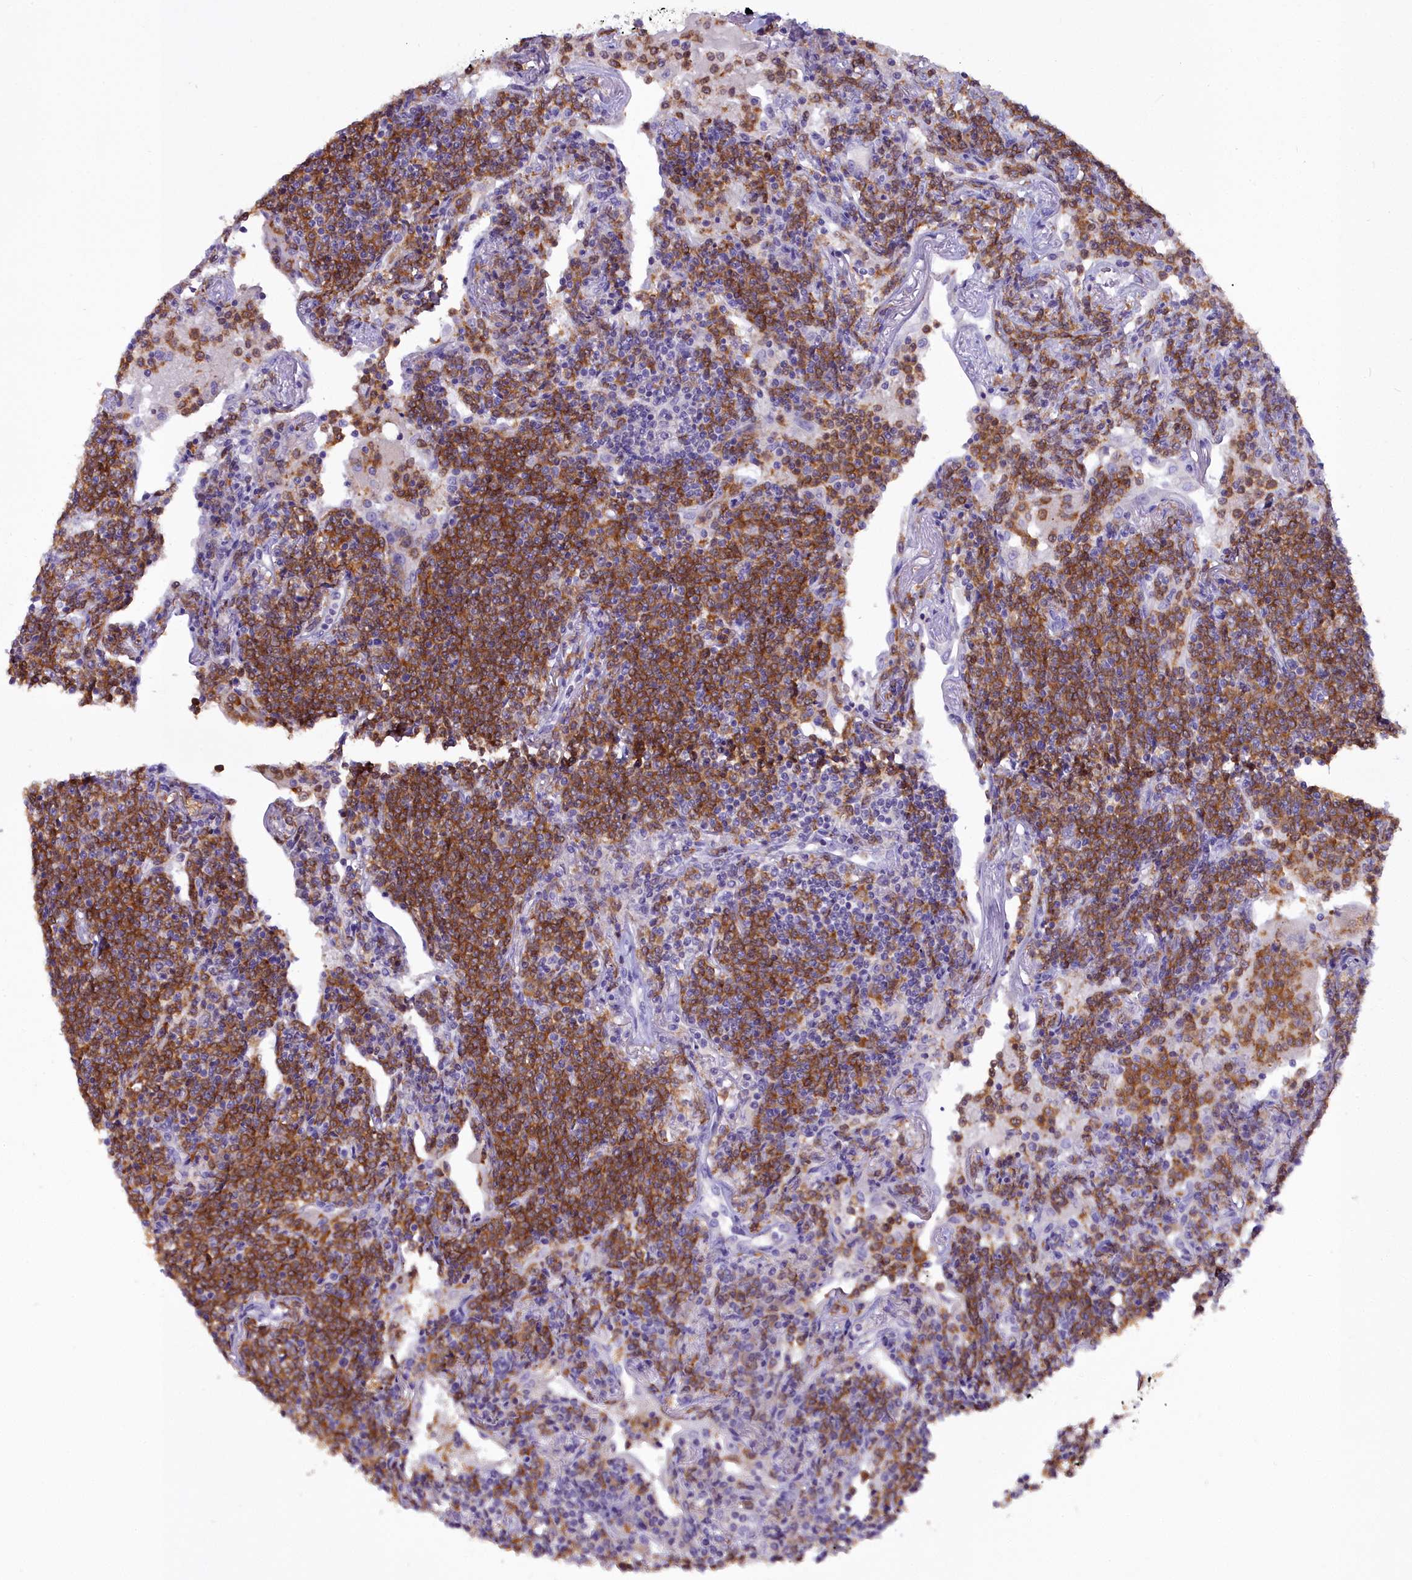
{"staining": {"intensity": "moderate", "quantity": ">75%", "location": "cytoplasmic/membranous"}, "tissue": "lymphoma", "cell_type": "Tumor cells", "image_type": "cancer", "snomed": [{"axis": "morphology", "description": "Malignant lymphoma, non-Hodgkin's type, Low grade"}, {"axis": "topography", "description": "Lung"}], "caption": "An immunohistochemistry (IHC) micrograph of tumor tissue is shown. Protein staining in brown highlights moderate cytoplasmic/membranous positivity in low-grade malignant lymphoma, non-Hodgkin's type within tumor cells.", "gene": "BLNK", "patient": {"sex": "female", "age": 71}}